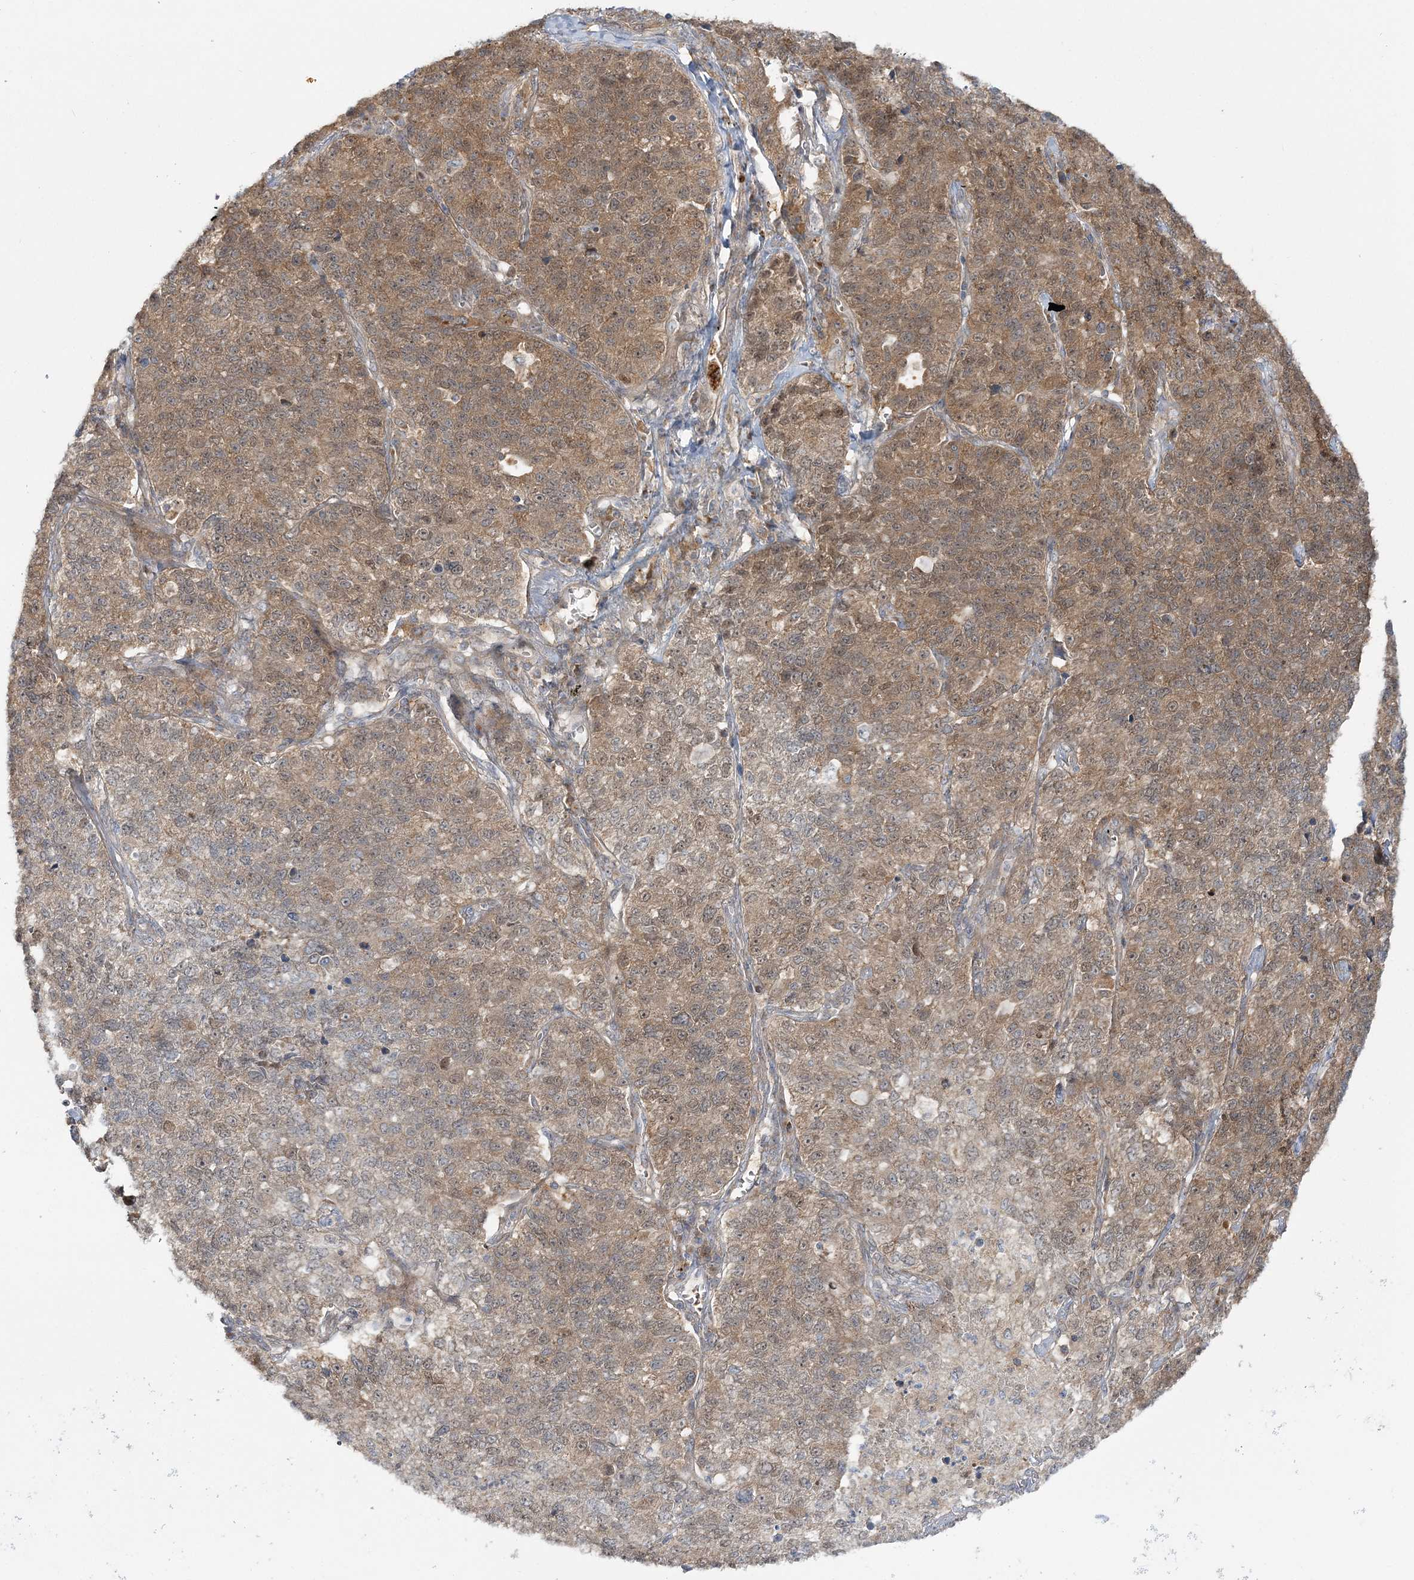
{"staining": {"intensity": "moderate", "quantity": ">75%", "location": "cytoplasmic/membranous"}, "tissue": "lung cancer", "cell_type": "Tumor cells", "image_type": "cancer", "snomed": [{"axis": "morphology", "description": "Adenocarcinoma, NOS"}, {"axis": "topography", "description": "Lung"}], "caption": "IHC micrograph of neoplastic tissue: lung adenocarcinoma stained using immunohistochemistry reveals medium levels of moderate protein expression localized specifically in the cytoplasmic/membranous of tumor cells, appearing as a cytoplasmic/membranous brown color.", "gene": "MOCS2", "patient": {"sex": "male", "age": 49}}